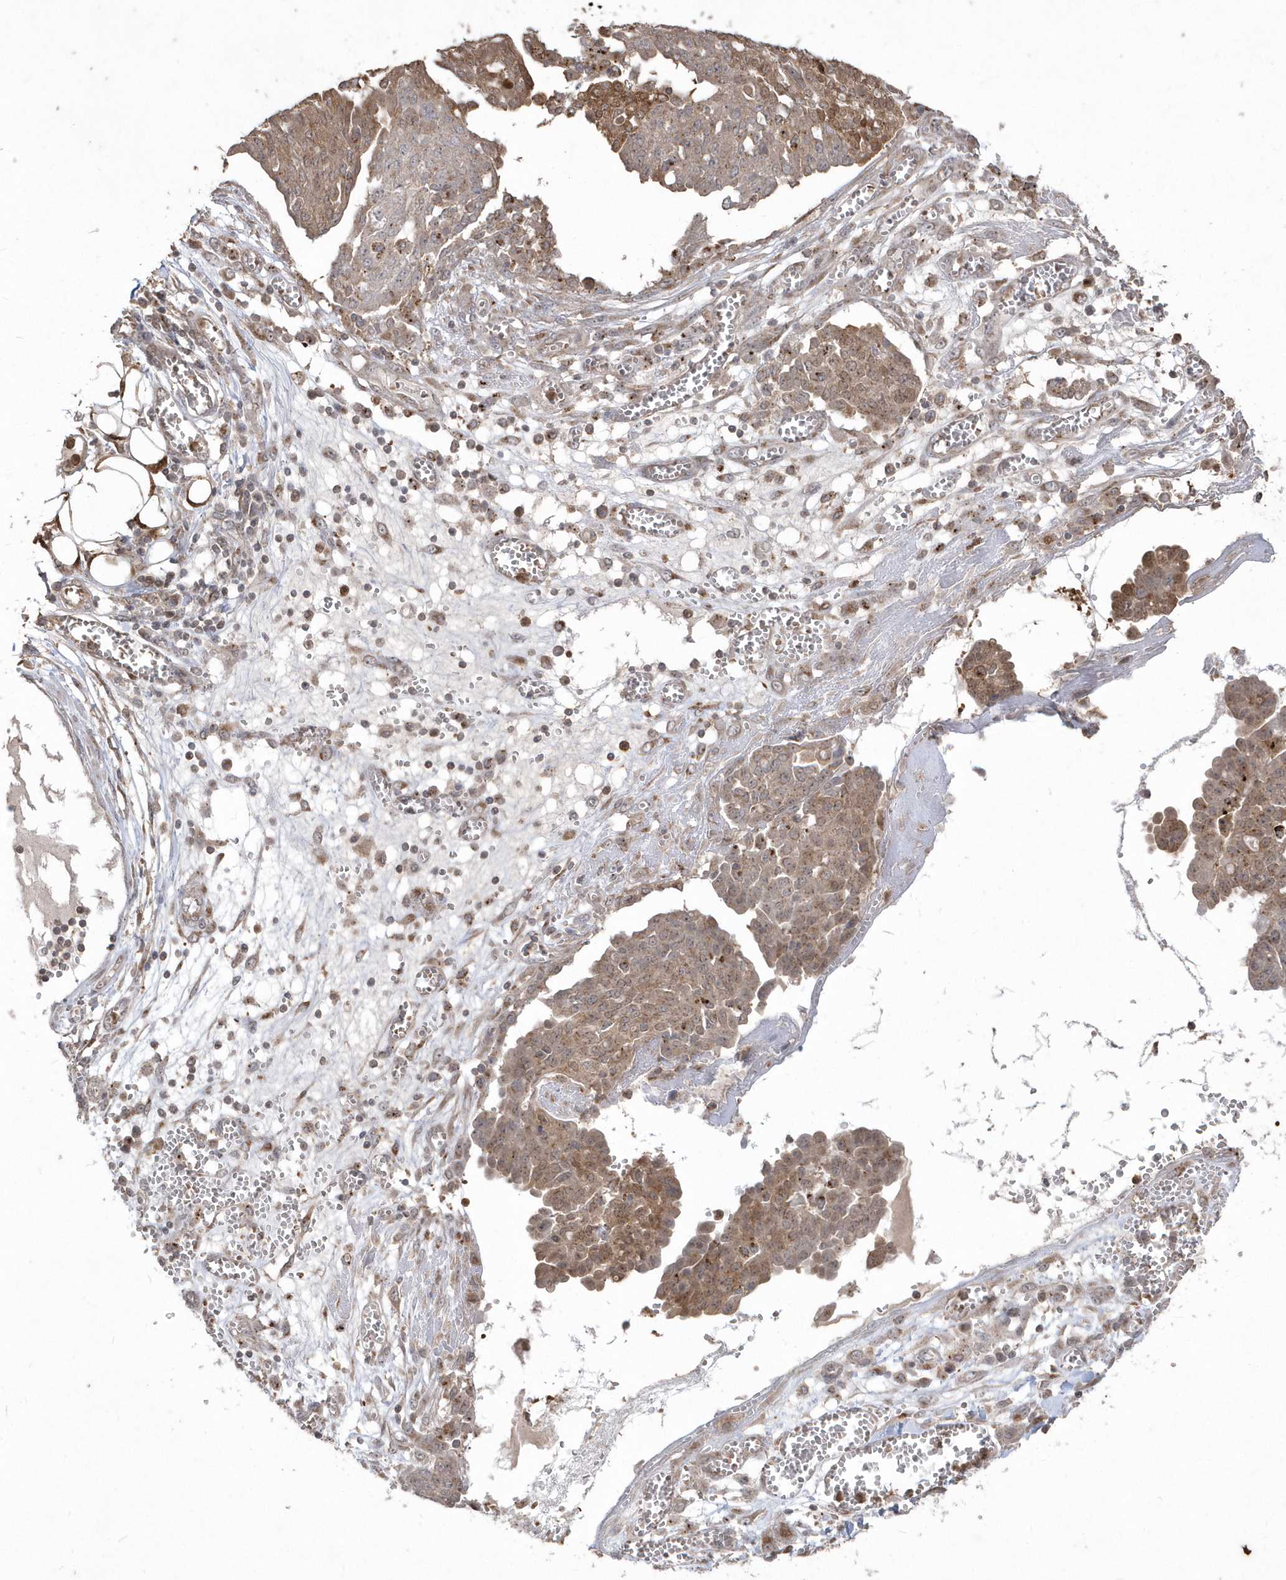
{"staining": {"intensity": "moderate", "quantity": "25%-75%", "location": "cytoplasmic/membranous"}, "tissue": "ovarian cancer", "cell_type": "Tumor cells", "image_type": "cancer", "snomed": [{"axis": "morphology", "description": "Cystadenocarcinoma, serous, NOS"}, {"axis": "topography", "description": "Soft tissue"}, {"axis": "topography", "description": "Ovary"}], "caption": "The histopathology image demonstrates staining of ovarian cancer (serous cystadenocarcinoma), revealing moderate cytoplasmic/membranous protein staining (brown color) within tumor cells. The staining was performed using DAB, with brown indicating positive protein expression. Nuclei are stained blue with hematoxylin.", "gene": "GEMIN6", "patient": {"sex": "female", "age": 57}}